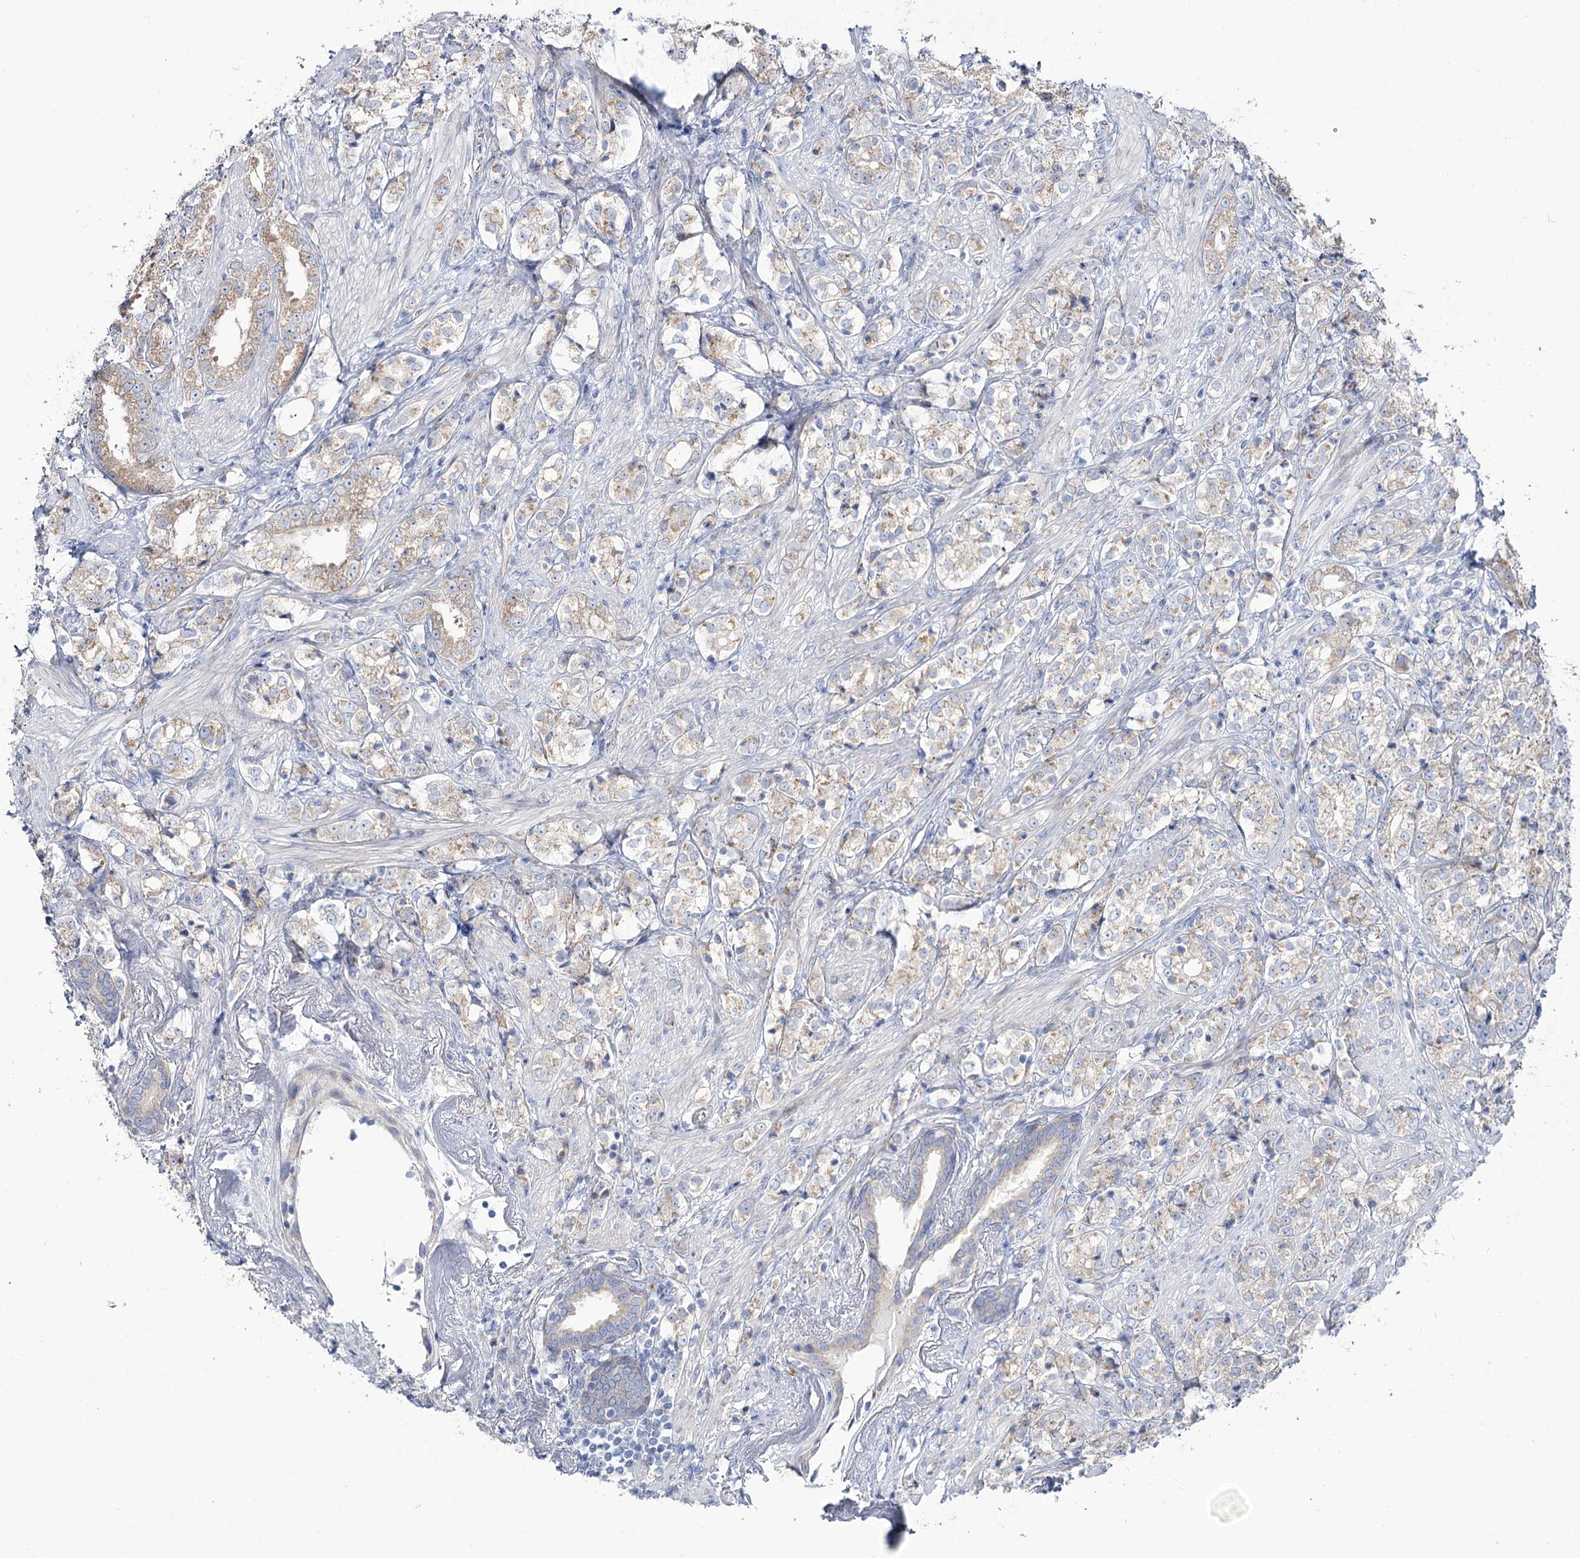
{"staining": {"intensity": "weak", "quantity": "<25%", "location": "cytoplasmic/membranous"}, "tissue": "prostate cancer", "cell_type": "Tumor cells", "image_type": "cancer", "snomed": [{"axis": "morphology", "description": "Adenocarcinoma, High grade"}, {"axis": "topography", "description": "Prostate"}], "caption": "Tumor cells are negative for protein expression in human prostate cancer (adenocarcinoma (high-grade)).", "gene": "SUOX", "patient": {"sex": "male", "age": 69}}